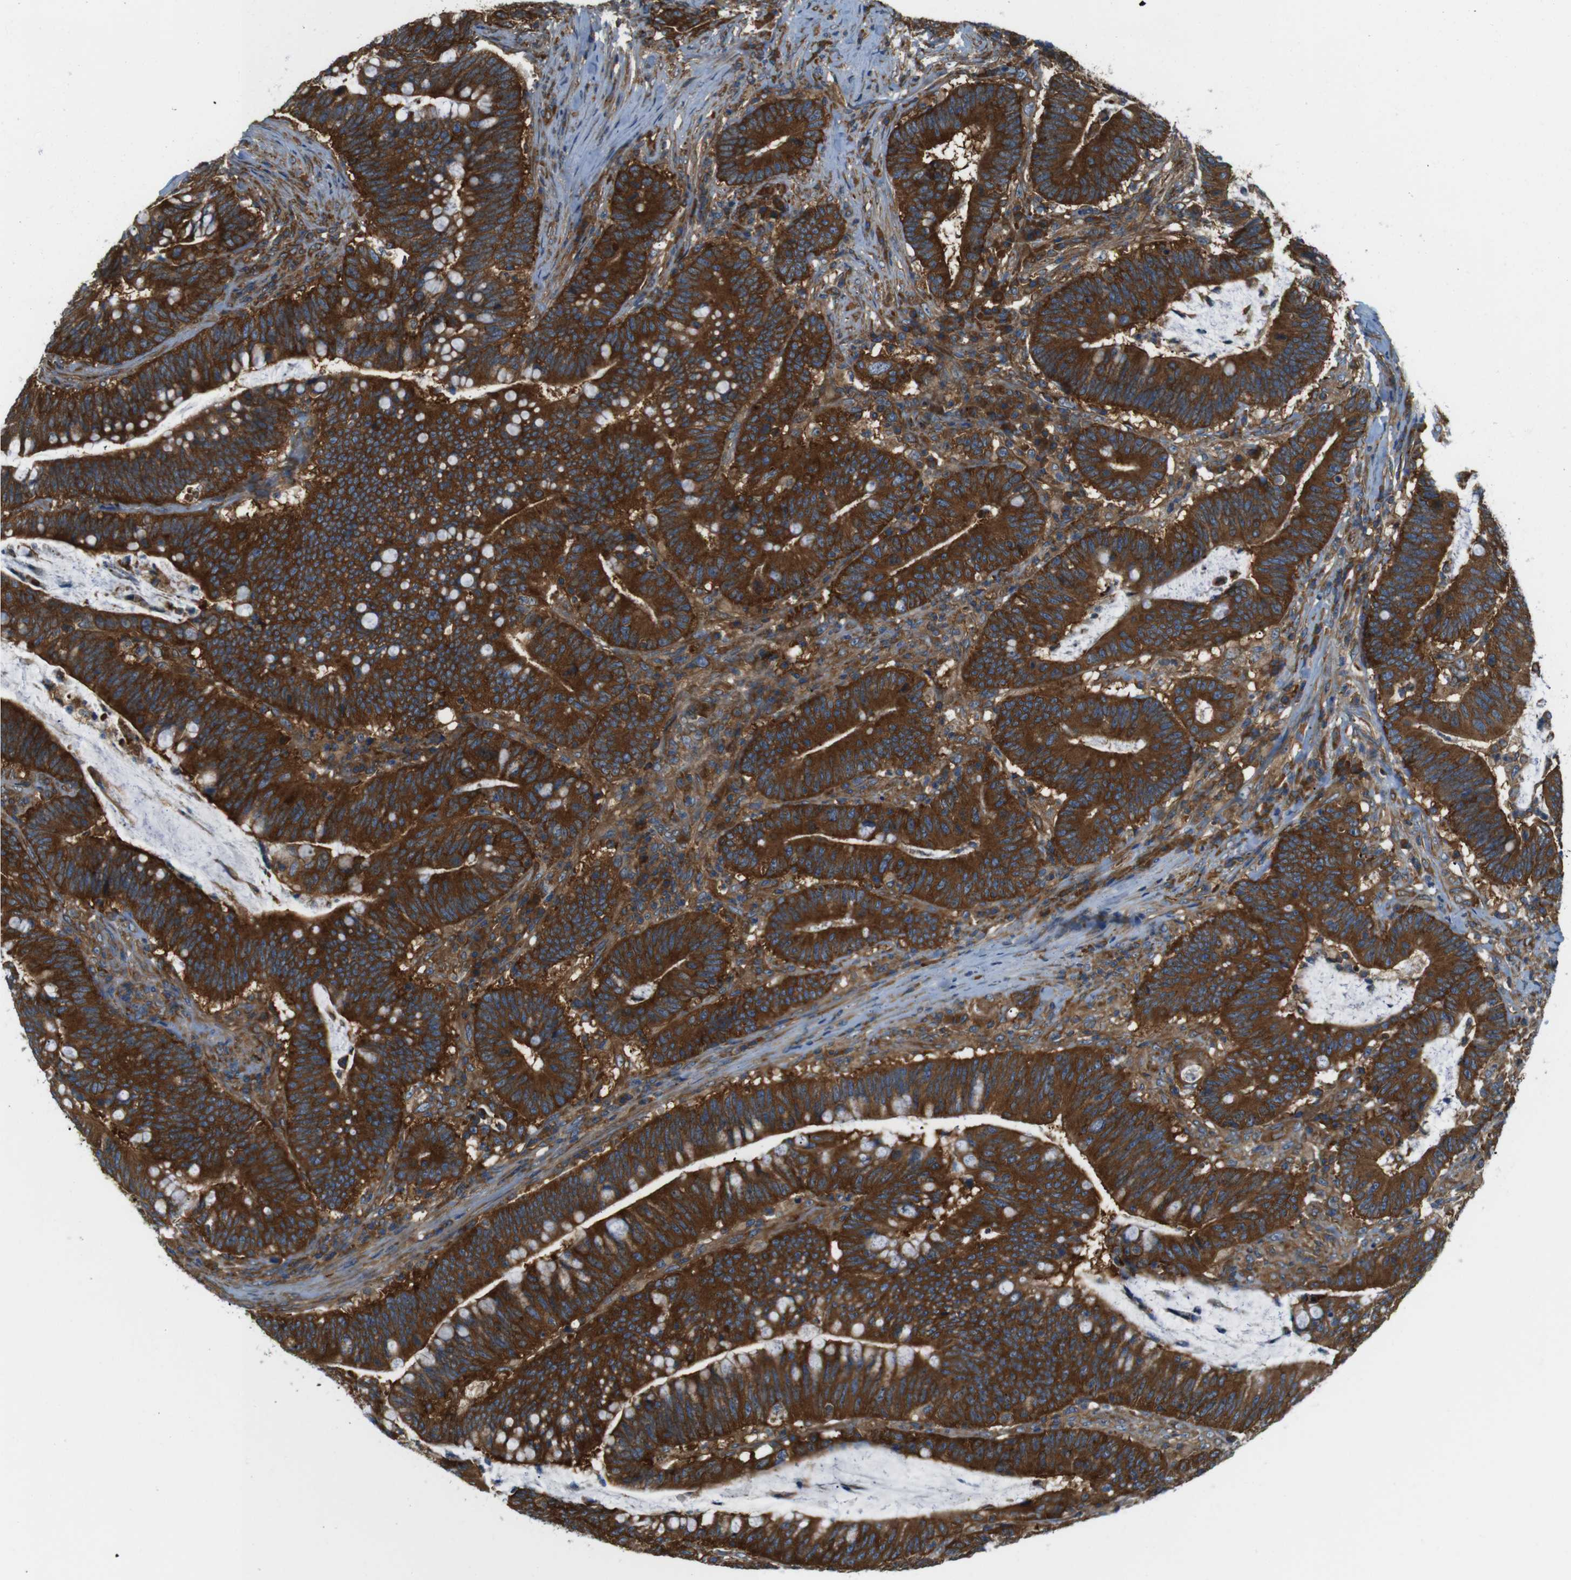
{"staining": {"intensity": "strong", "quantity": ">75%", "location": "cytoplasmic/membranous"}, "tissue": "colorectal cancer", "cell_type": "Tumor cells", "image_type": "cancer", "snomed": [{"axis": "morphology", "description": "Normal tissue, NOS"}, {"axis": "morphology", "description": "Adenocarcinoma, NOS"}, {"axis": "topography", "description": "Colon"}], "caption": "Immunohistochemical staining of colorectal cancer (adenocarcinoma) reveals high levels of strong cytoplasmic/membranous protein staining in approximately >75% of tumor cells. The staining is performed using DAB (3,3'-diaminobenzidine) brown chromogen to label protein expression. The nuclei are counter-stained blue using hematoxylin.", "gene": "TSC1", "patient": {"sex": "female", "age": 66}}